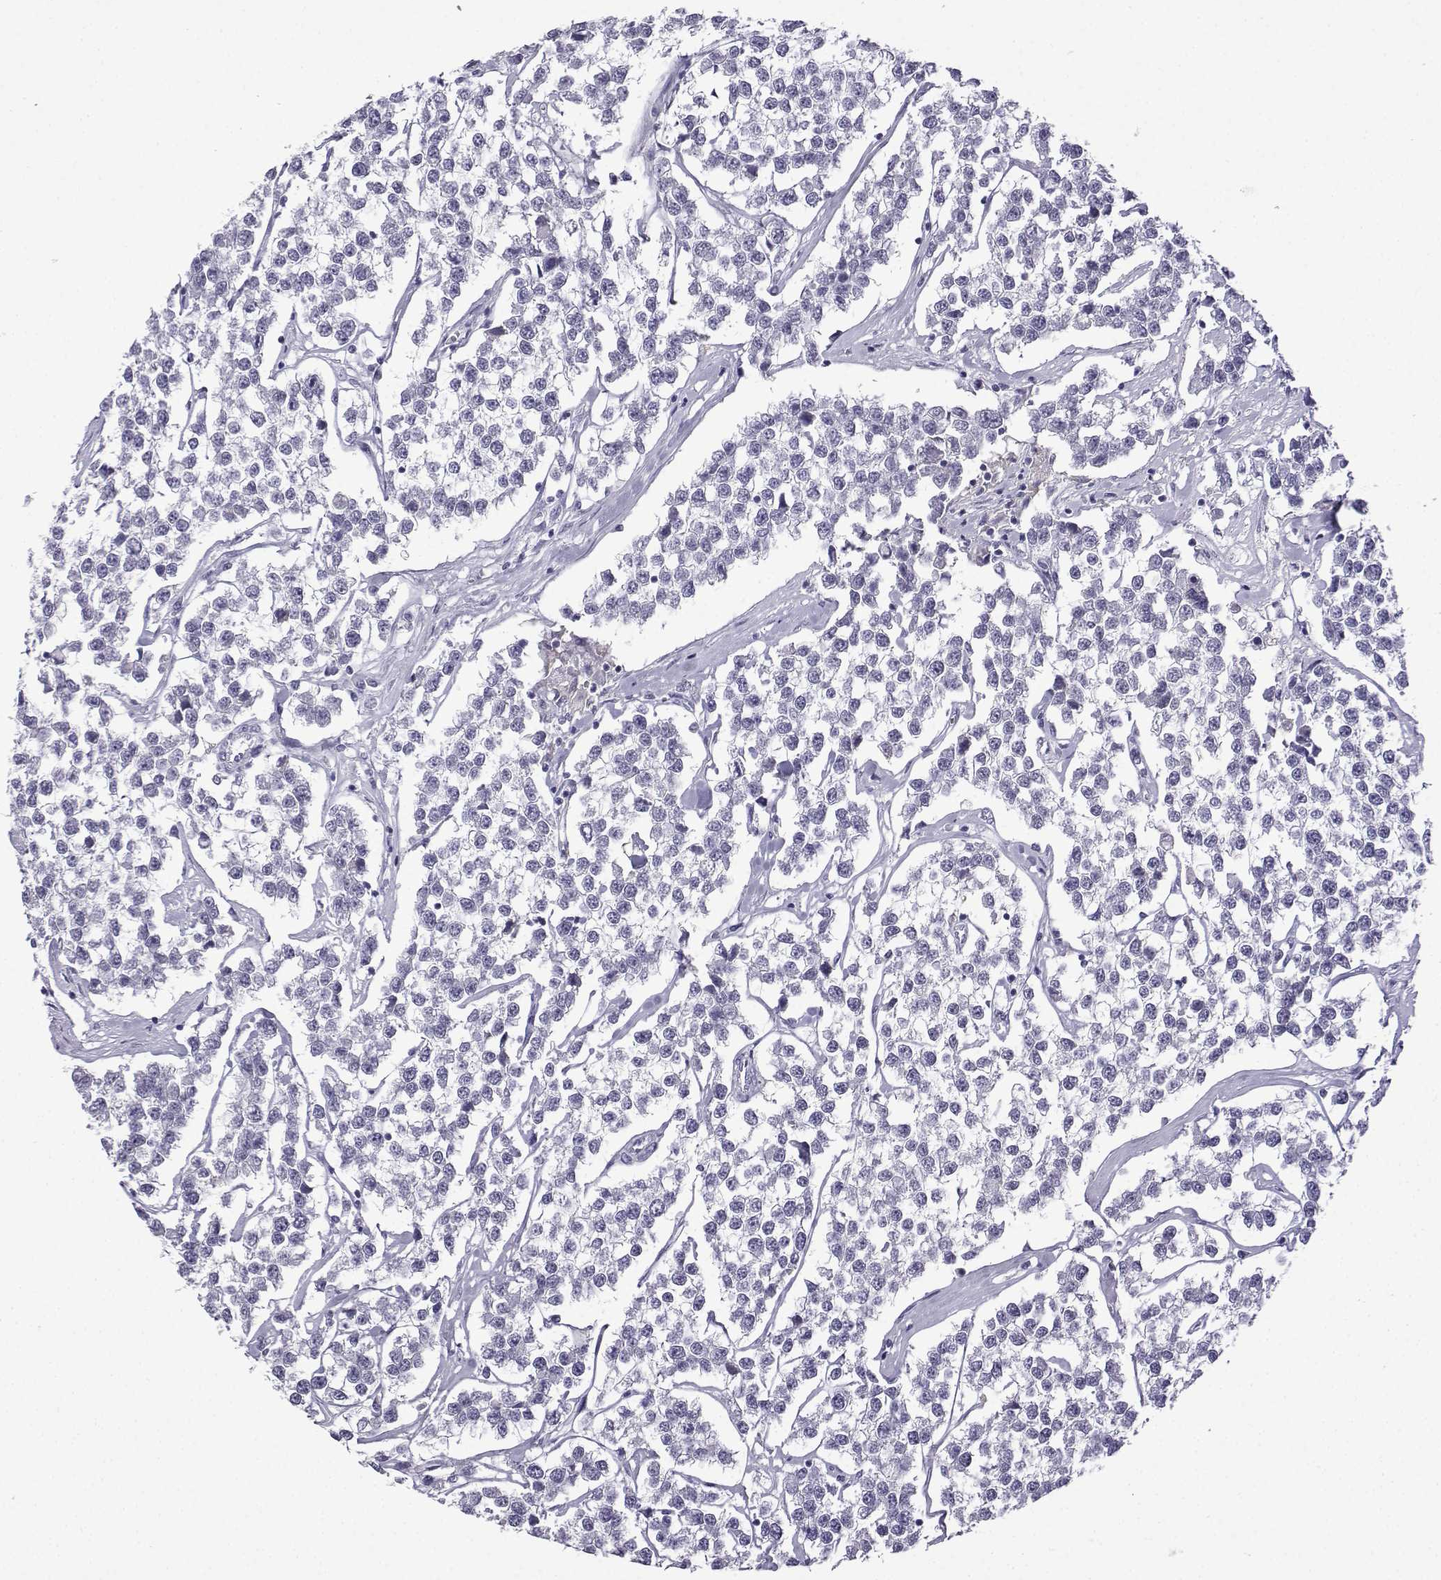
{"staining": {"intensity": "negative", "quantity": "none", "location": "none"}, "tissue": "testis cancer", "cell_type": "Tumor cells", "image_type": "cancer", "snomed": [{"axis": "morphology", "description": "Seminoma, NOS"}, {"axis": "topography", "description": "Testis"}], "caption": "This is an immunohistochemistry (IHC) image of seminoma (testis). There is no expression in tumor cells.", "gene": "MRGBP", "patient": {"sex": "male", "age": 59}}